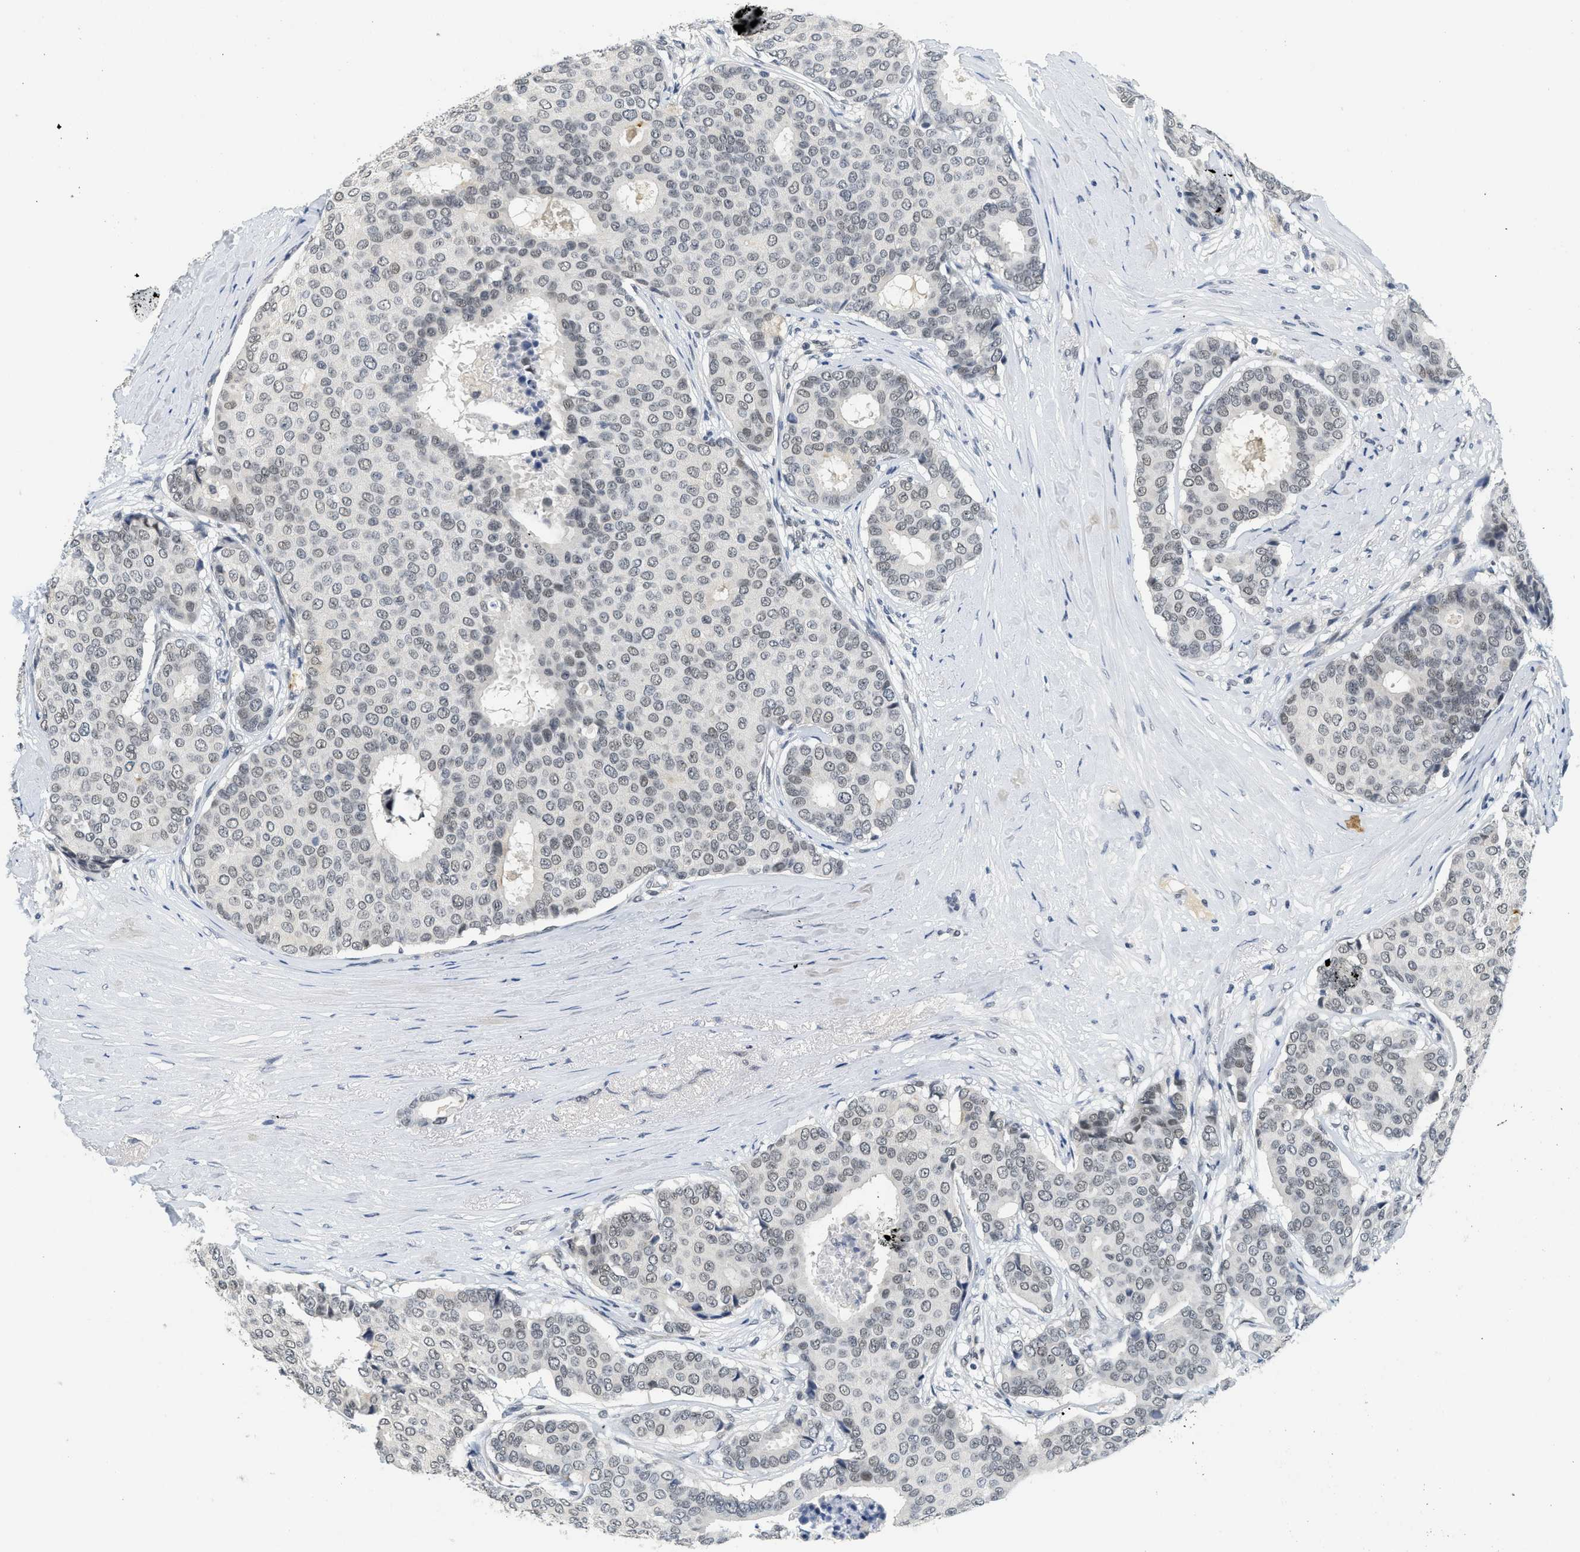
{"staining": {"intensity": "weak", "quantity": "25%-75%", "location": "nuclear"}, "tissue": "breast cancer", "cell_type": "Tumor cells", "image_type": "cancer", "snomed": [{"axis": "morphology", "description": "Duct carcinoma"}, {"axis": "topography", "description": "Breast"}], "caption": "Protein positivity by IHC exhibits weak nuclear positivity in approximately 25%-75% of tumor cells in breast invasive ductal carcinoma. (DAB (3,3'-diaminobenzidine) = brown stain, brightfield microscopy at high magnification).", "gene": "MZF1", "patient": {"sex": "female", "age": 75}}